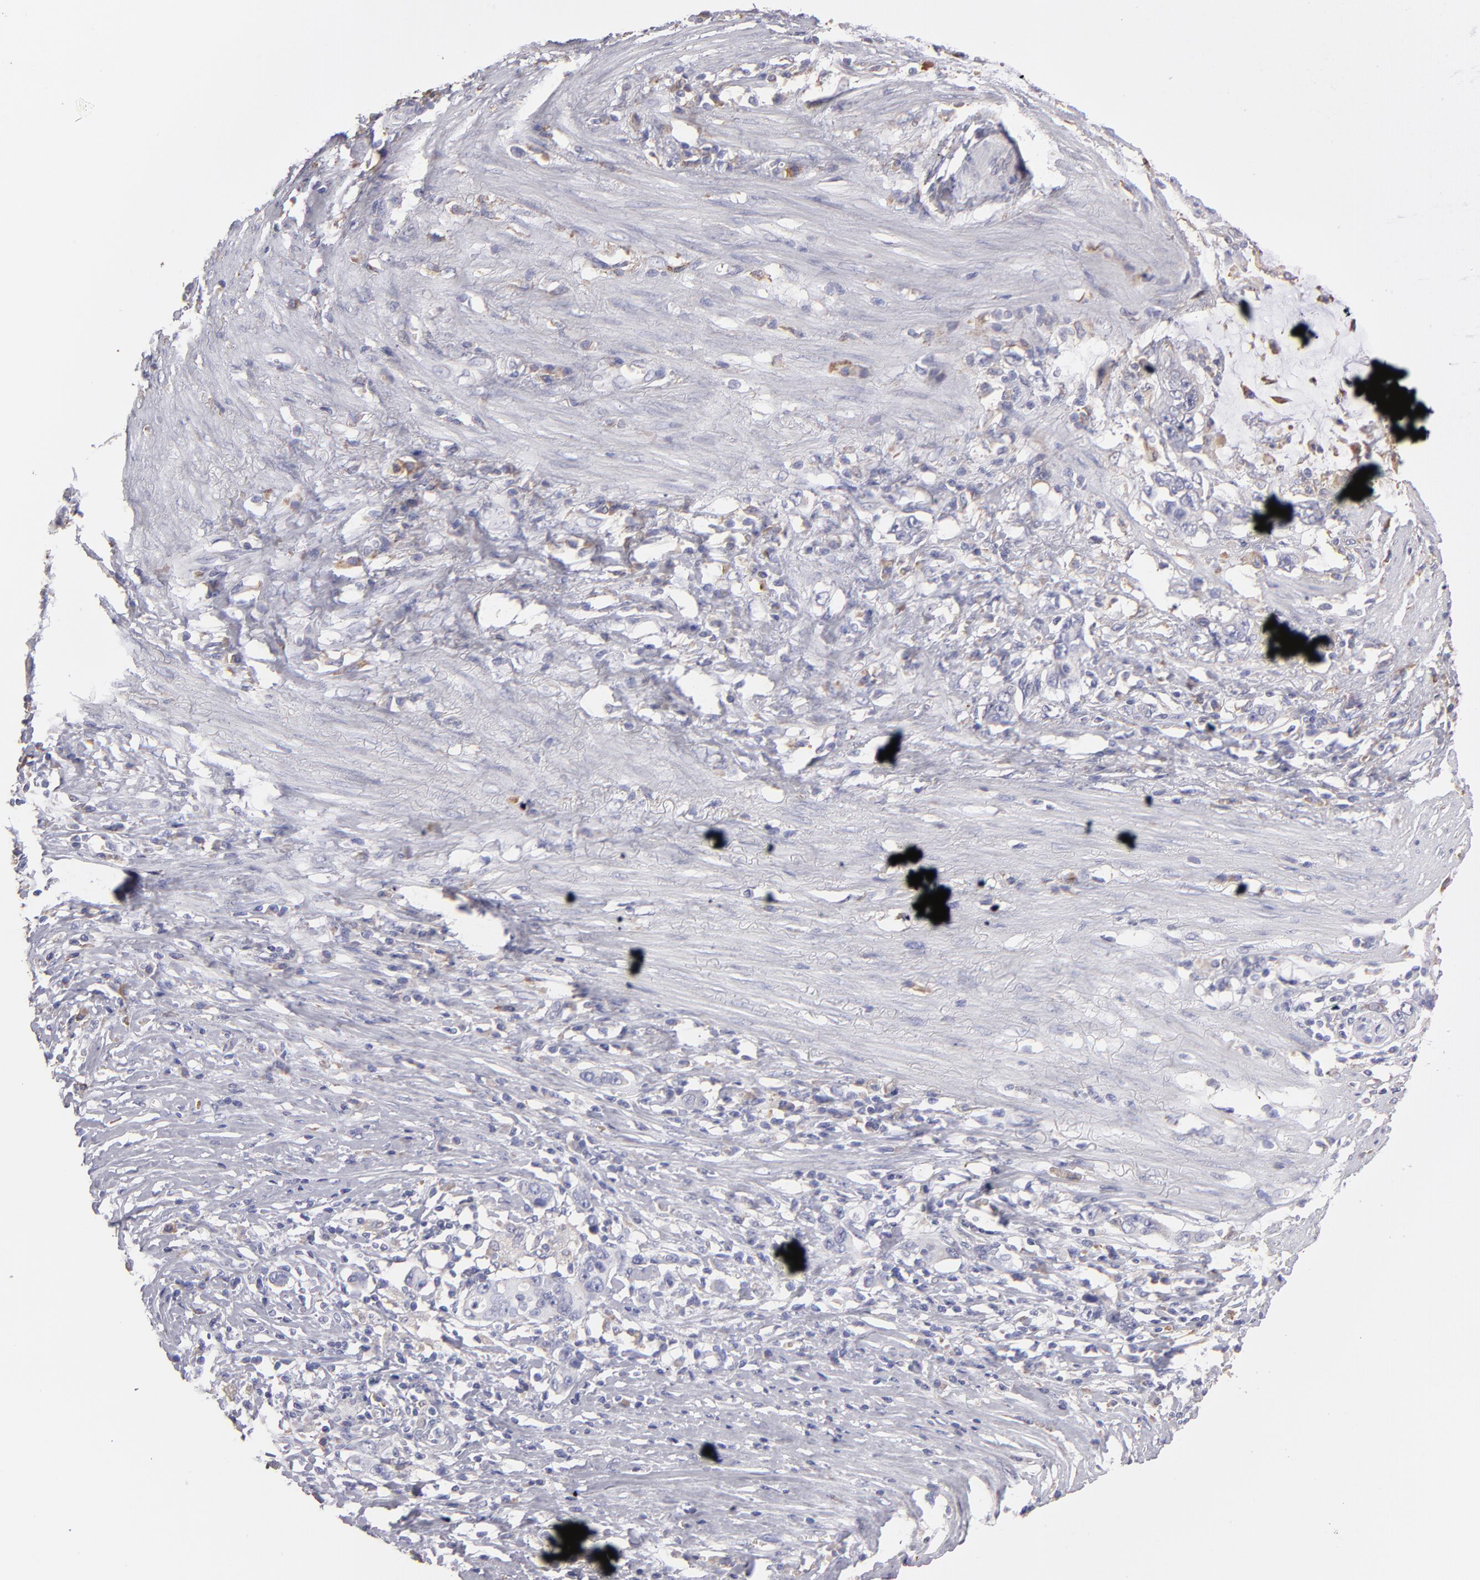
{"staining": {"intensity": "weak", "quantity": "25%-75%", "location": "cytoplasmic/membranous"}, "tissue": "stomach cancer", "cell_type": "Tumor cells", "image_type": "cancer", "snomed": [{"axis": "morphology", "description": "Adenocarcinoma, NOS"}, {"axis": "topography", "description": "Stomach, lower"}], "caption": "Protein staining of stomach cancer tissue demonstrates weak cytoplasmic/membranous staining in about 25%-75% of tumor cells.", "gene": "CALR", "patient": {"sex": "female", "age": 72}}